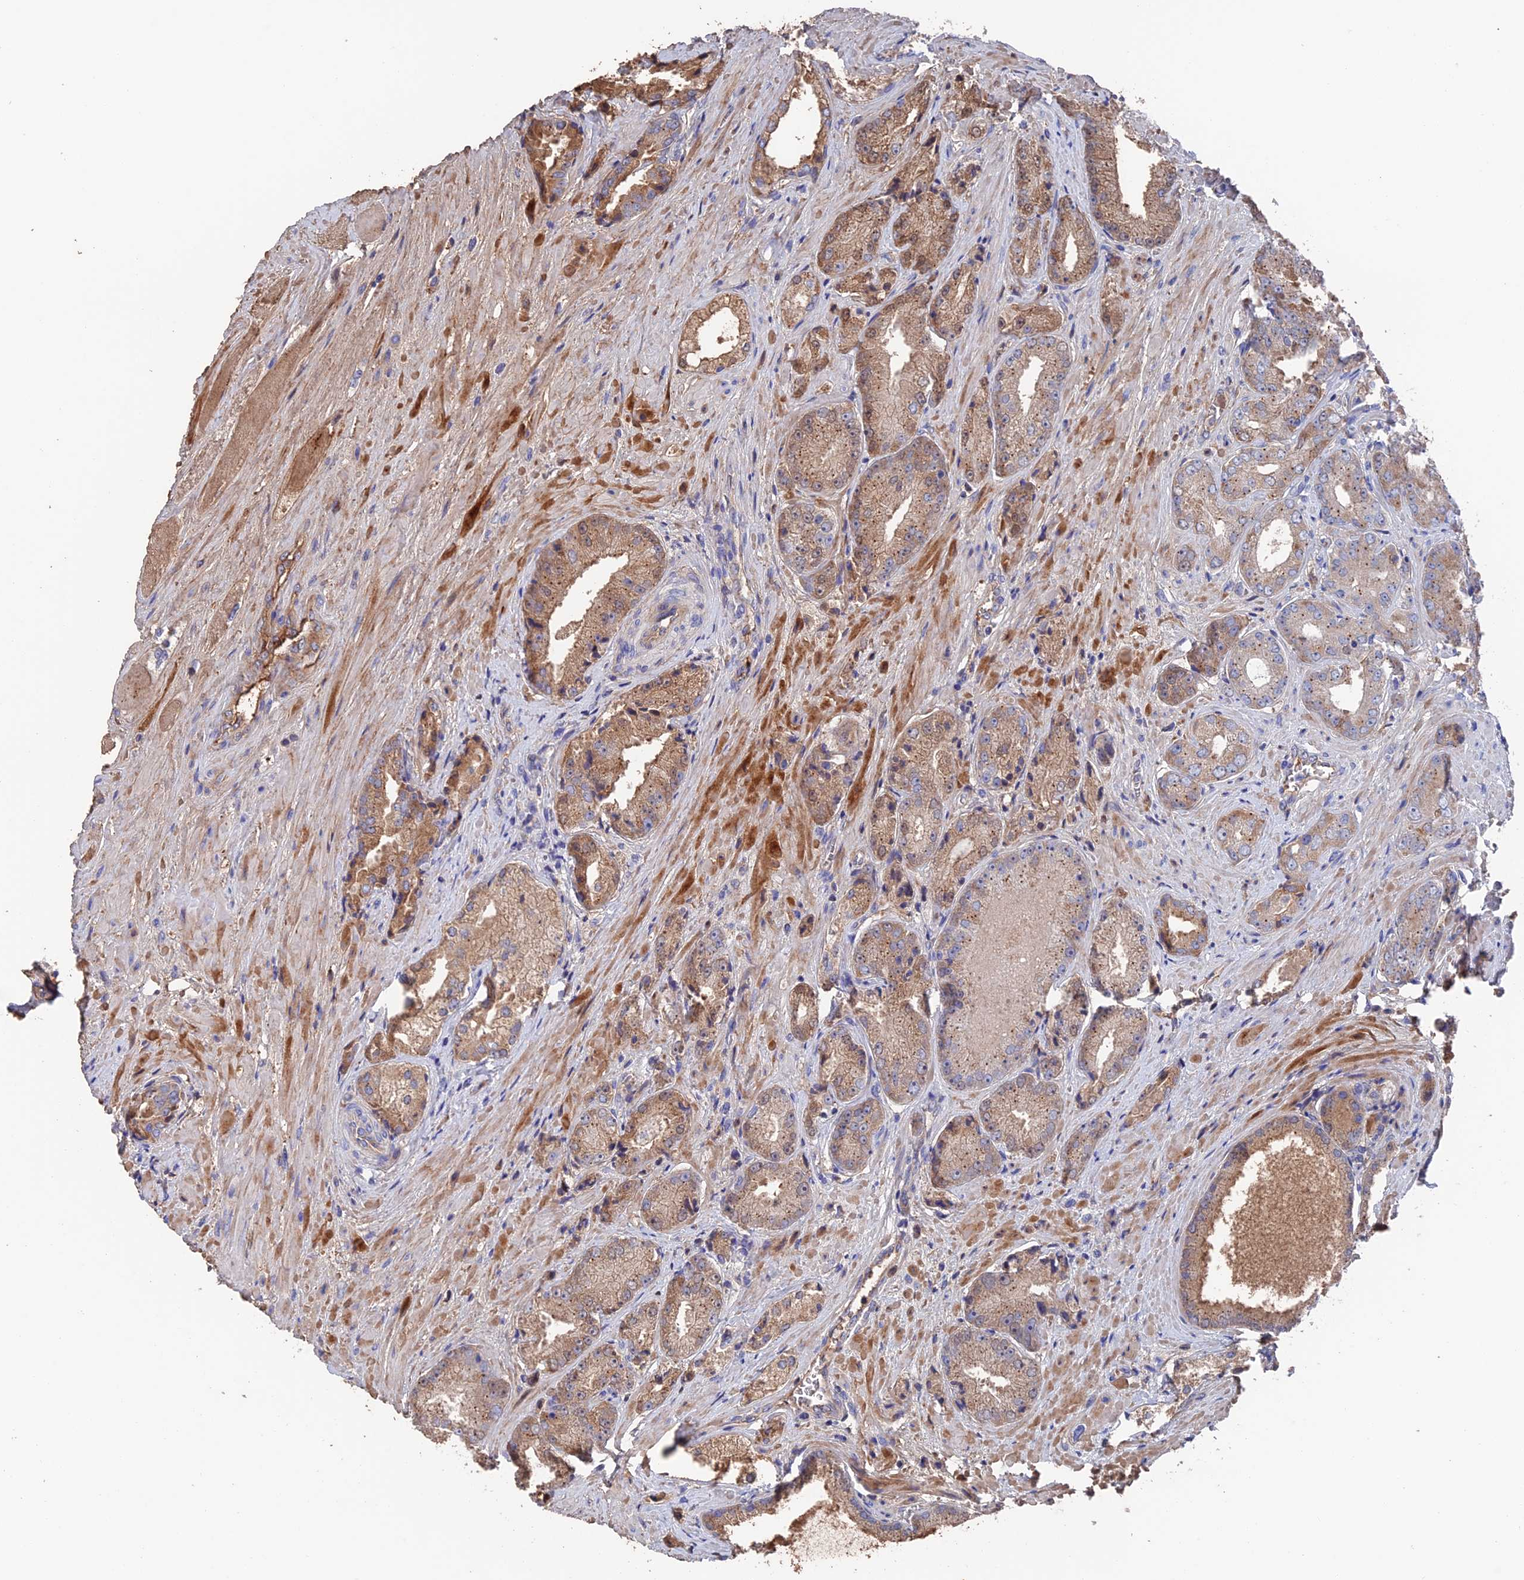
{"staining": {"intensity": "moderate", "quantity": "25%-75%", "location": "cytoplasmic/membranous"}, "tissue": "prostate cancer", "cell_type": "Tumor cells", "image_type": "cancer", "snomed": [{"axis": "morphology", "description": "Adenocarcinoma, High grade"}, {"axis": "topography", "description": "Prostate"}], "caption": "Human high-grade adenocarcinoma (prostate) stained for a protein (brown) exhibits moderate cytoplasmic/membranous positive positivity in about 25%-75% of tumor cells.", "gene": "HPF1", "patient": {"sex": "male", "age": 71}}